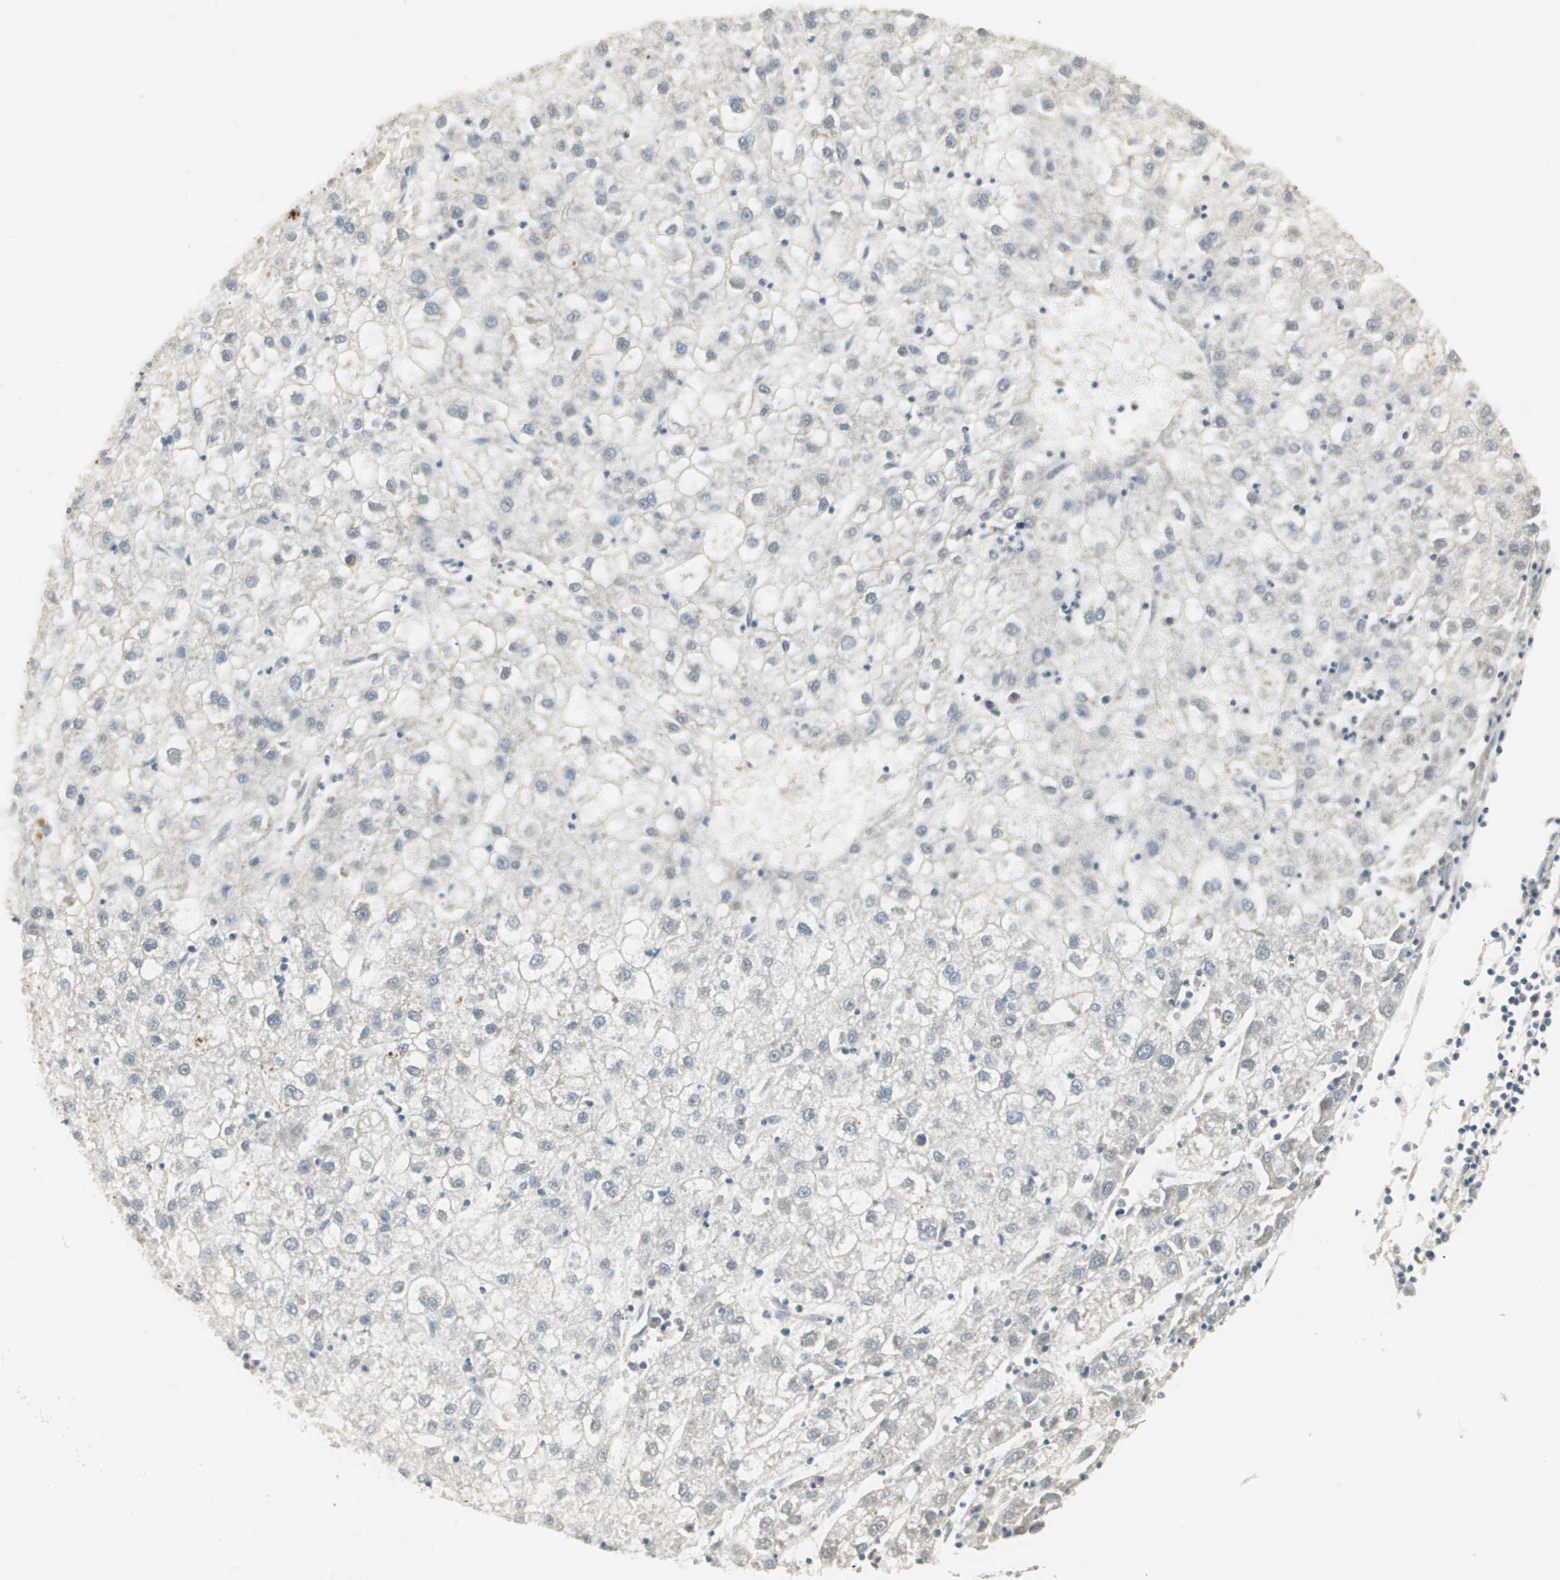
{"staining": {"intensity": "negative", "quantity": "none", "location": "none"}, "tissue": "liver cancer", "cell_type": "Tumor cells", "image_type": "cancer", "snomed": [{"axis": "morphology", "description": "Carcinoma, Hepatocellular, NOS"}, {"axis": "topography", "description": "Liver"}], "caption": "Human liver cancer stained for a protein using immunohistochemistry (IHC) exhibits no positivity in tumor cells.", "gene": "RUNX2", "patient": {"sex": "male", "age": 72}}